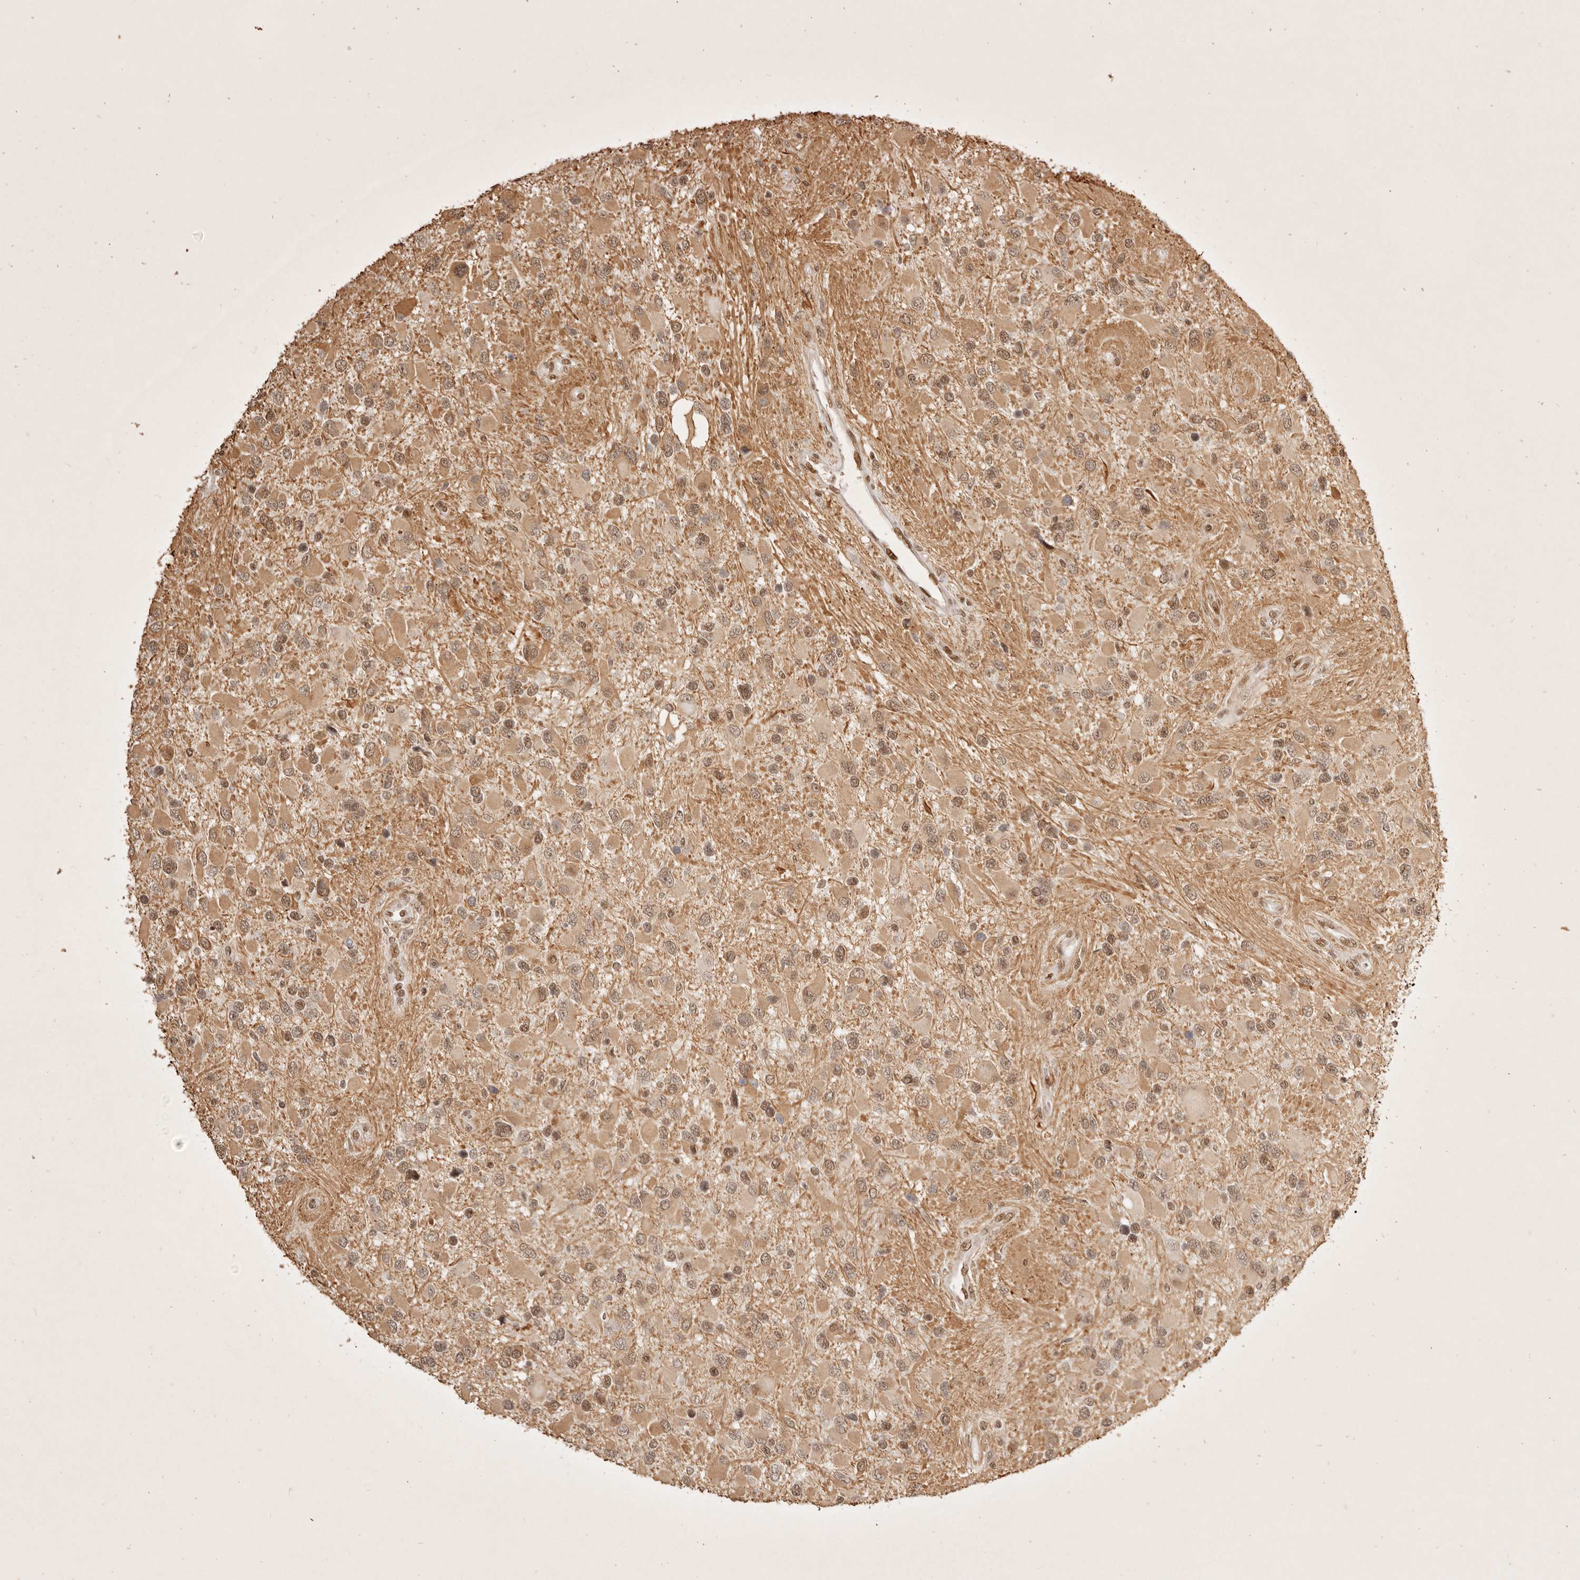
{"staining": {"intensity": "moderate", "quantity": ">75%", "location": "nuclear"}, "tissue": "glioma", "cell_type": "Tumor cells", "image_type": "cancer", "snomed": [{"axis": "morphology", "description": "Glioma, malignant, High grade"}, {"axis": "topography", "description": "Brain"}], "caption": "Protein staining of malignant glioma (high-grade) tissue reveals moderate nuclear staining in about >75% of tumor cells.", "gene": "GABPA", "patient": {"sex": "male", "age": 53}}